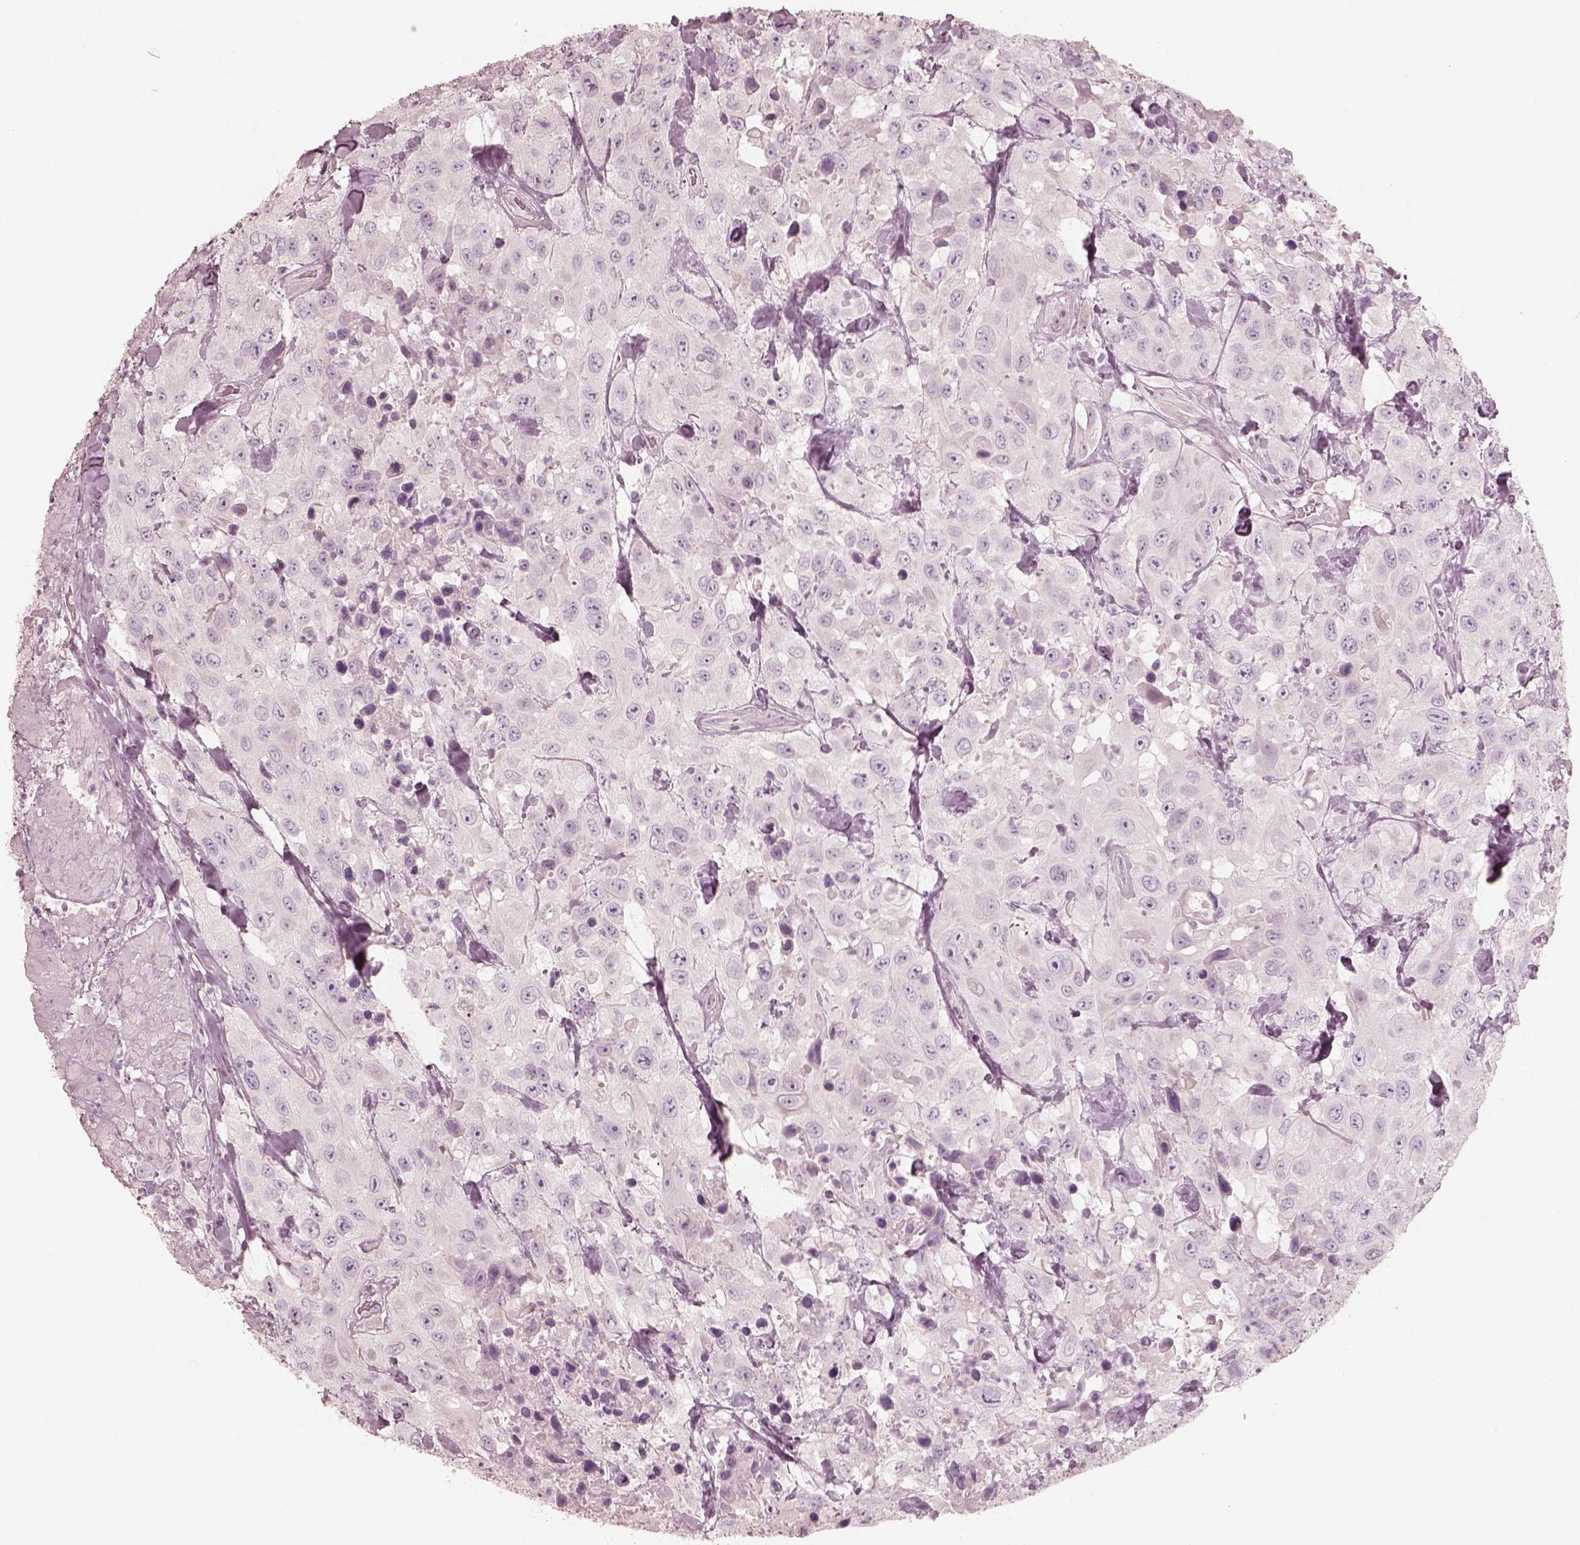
{"staining": {"intensity": "negative", "quantity": "none", "location": "none"}, "tissue": "urothelial cancer", "cell_type": "Tumor cells", "image_type": "cancer", "snomed": [{"axis": "morphology", "description": "Urothelial carcinoma, High grade"}, {"axis": "topography", "description": "Urinary bladder"}], "caption": "The IHC image has no significant expression in tumor cells of urothelial carcinoma (high-grade) tissue.", "gene": "ZP4", "patient": {"sex": "male", "age": 79}}